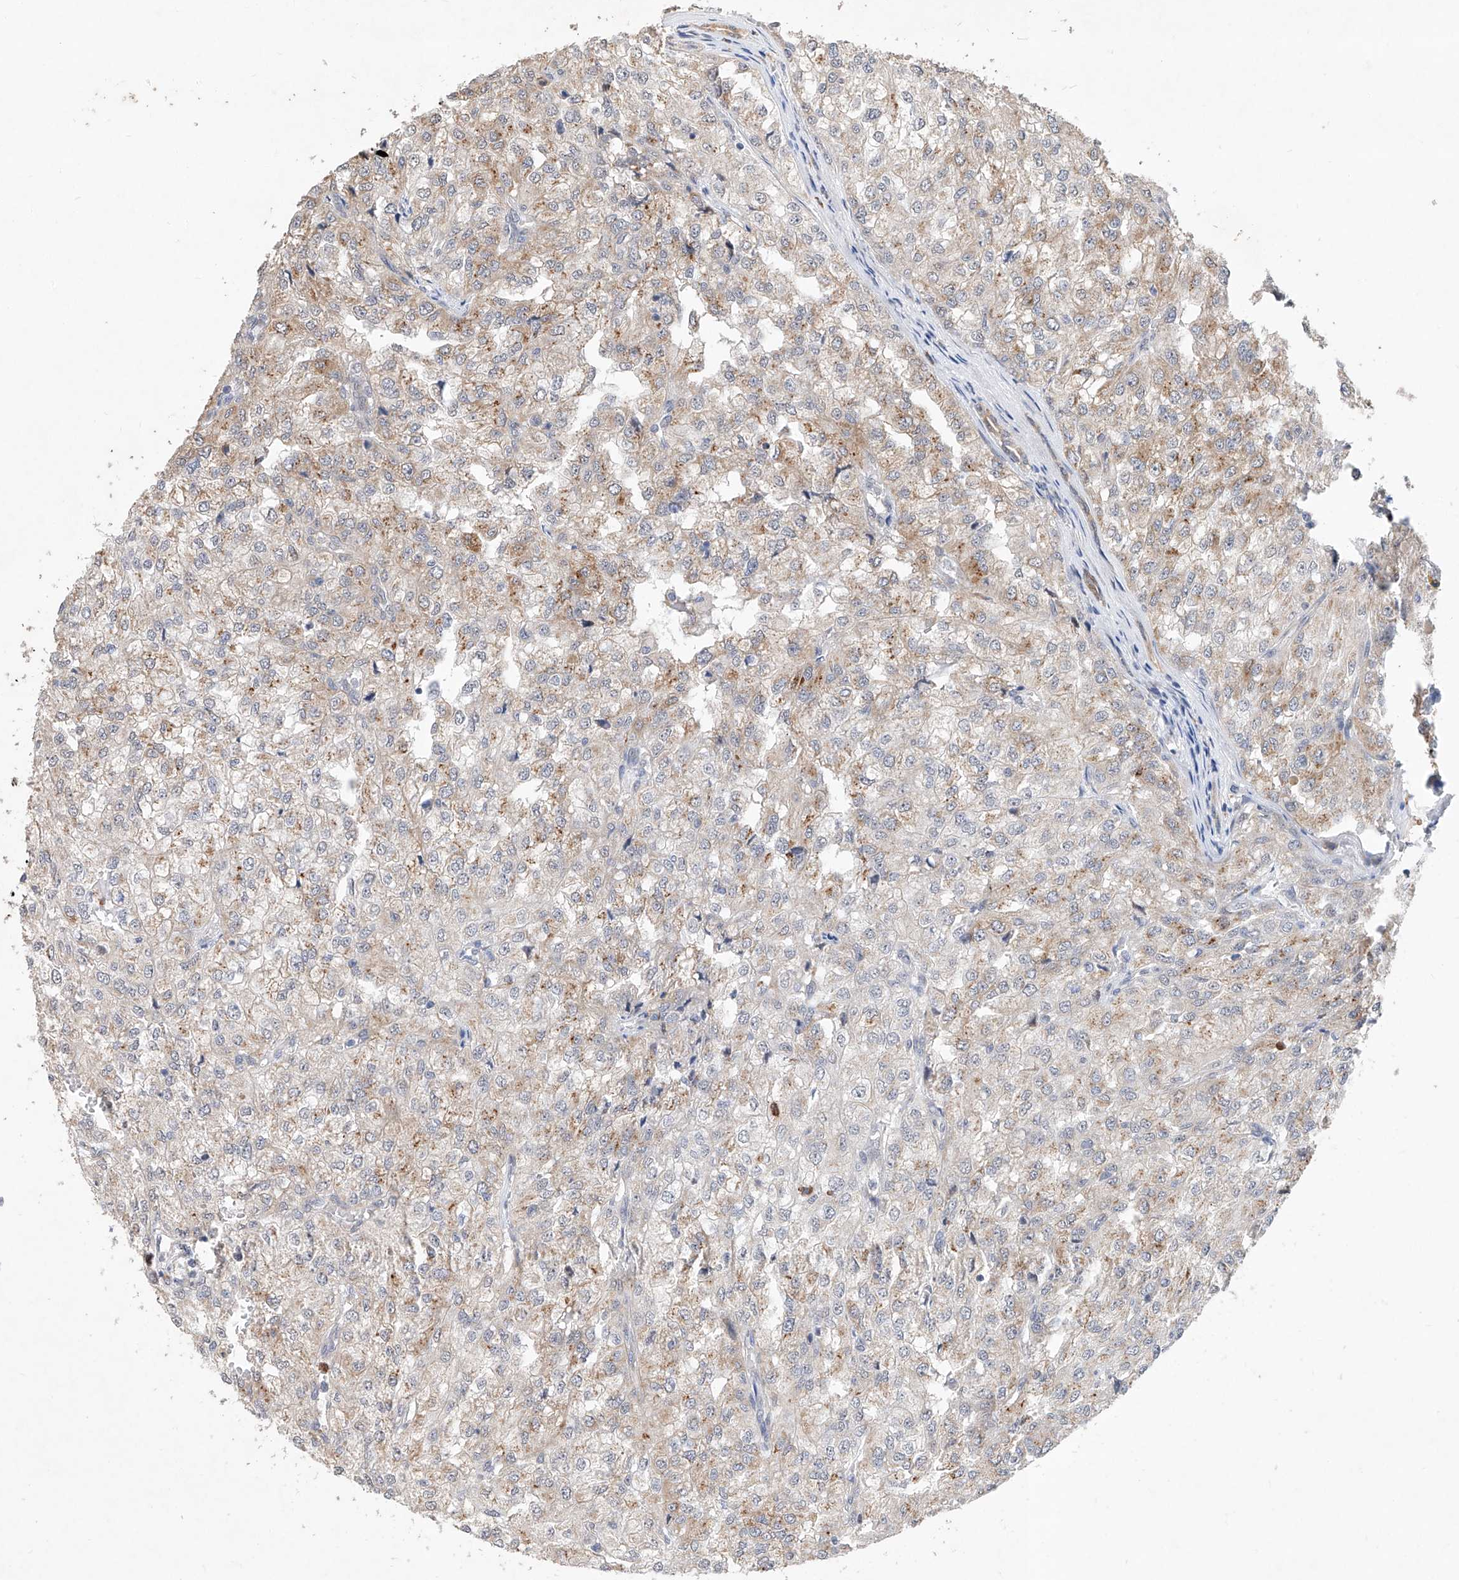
{"staining": {"intensity": "moderate", "quantity": "<25%", "location": "cytoplasmic/membranous"}, "tissue": "renal cancer", "cell_type": "Tumor cells", "image_type": "cancer", "snomed": [{"axis": "morphology", "description": "Adenocarcinoma, NOS"}, {"axis": "topography", "description": "Kidney"}], "caption": "A low amount of moderate cytoplasmic/membranous positivity is seen in approximately <25% of tumor cells in renal adenocarcinoma tissue.", "gene": "MFSD4B", "patient": {"sex": "female", "age": 54}}